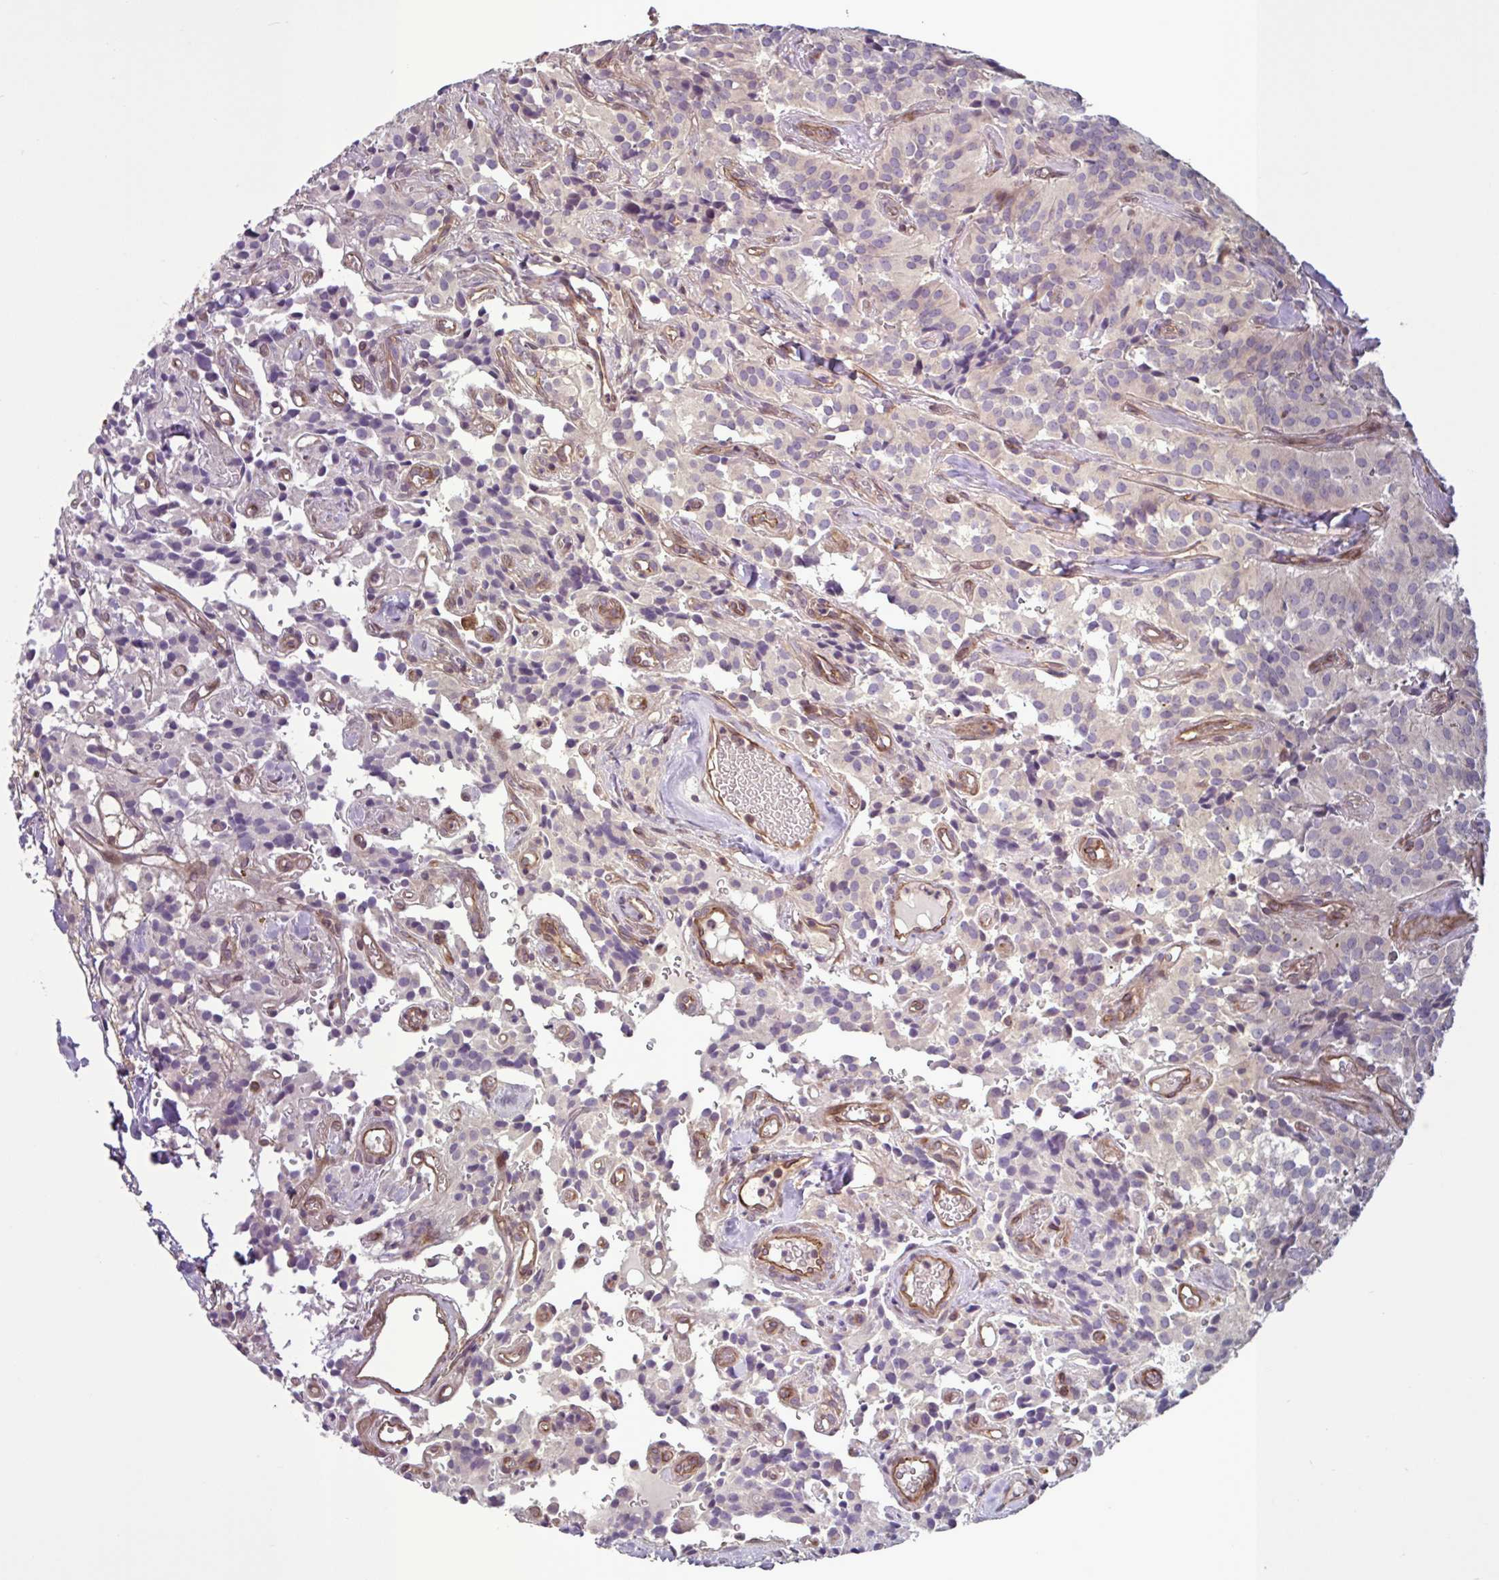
{"staining": {"intensity": "negative", "quantity": "none", "location": "none"}, "tissue": "glioma", "cell_type": "Tumor cells", "image_type": "cancer", "snomed": [{"axis": "morphology", "description": "Glioma, malignant, Low grade"}, {"axis": "topography", "description": "Brain"}], "caption": "The photomicrograph demonstrates no staining of tumor cells in malignant glioma (low-grade).", "gene": "GLTP", "patient": {"sex": "male", "age": 42}}